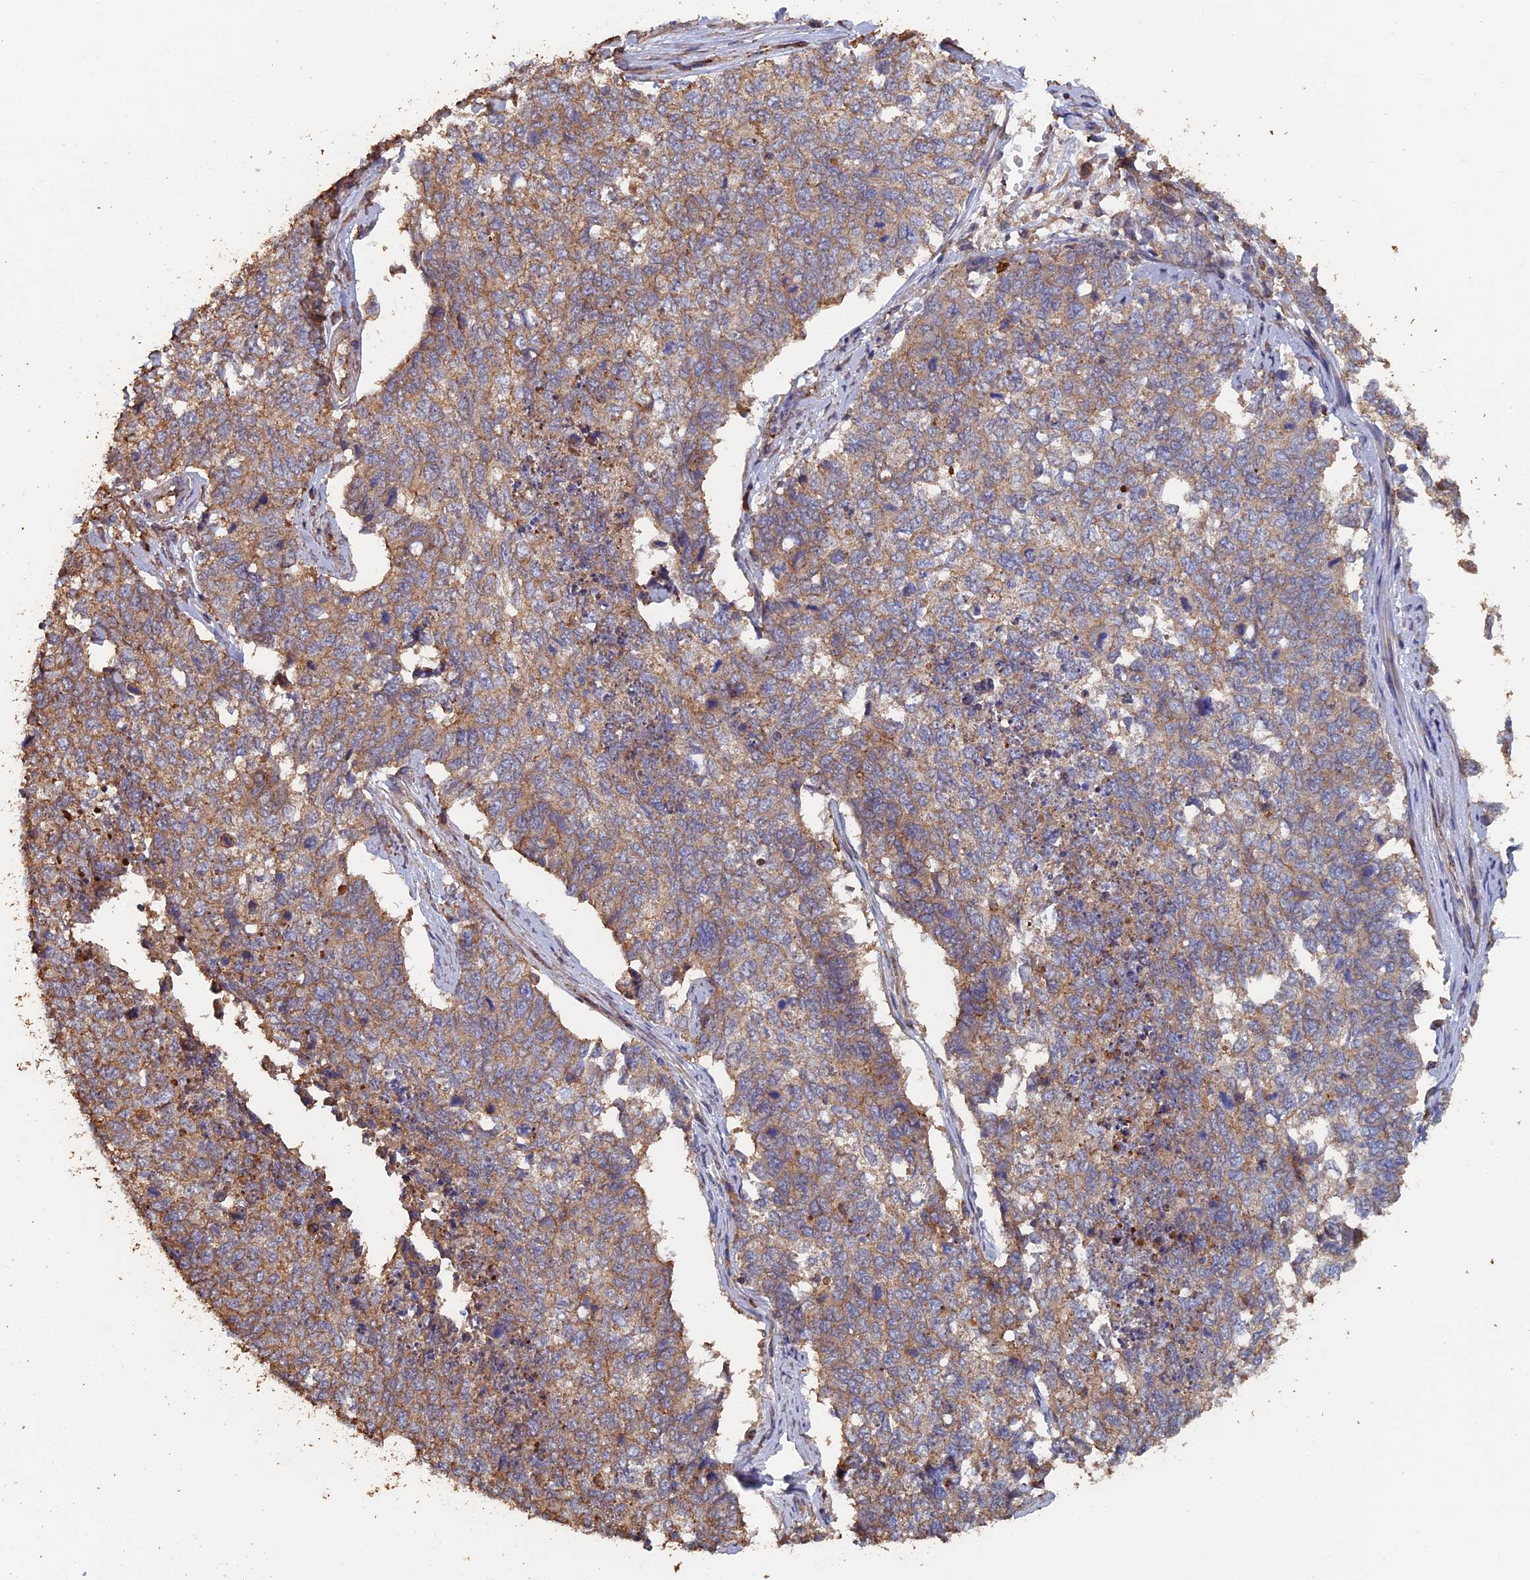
{"staining": {"intensity": "weak", "quantity": "25%-75%", "location": "cytoplasmic/membranous"}, "tissue": "cervical cancer", "cell_type": "Tumor cells", "image_type": "cancer", "snomed": [{"axis": "morphology", "description": "Squamous cell carcinoma, NOS"}, {"axis": "topography", "description": "Cervix"}], "caption": "There is low levels of weak cytoplasmic/membranous staining in tumor cells of cervical cancer, as demonstrated by immunohistochemical staining (brown color).", "gene": "PIGQ", "patient": {"sex": "female", "age": 63}}